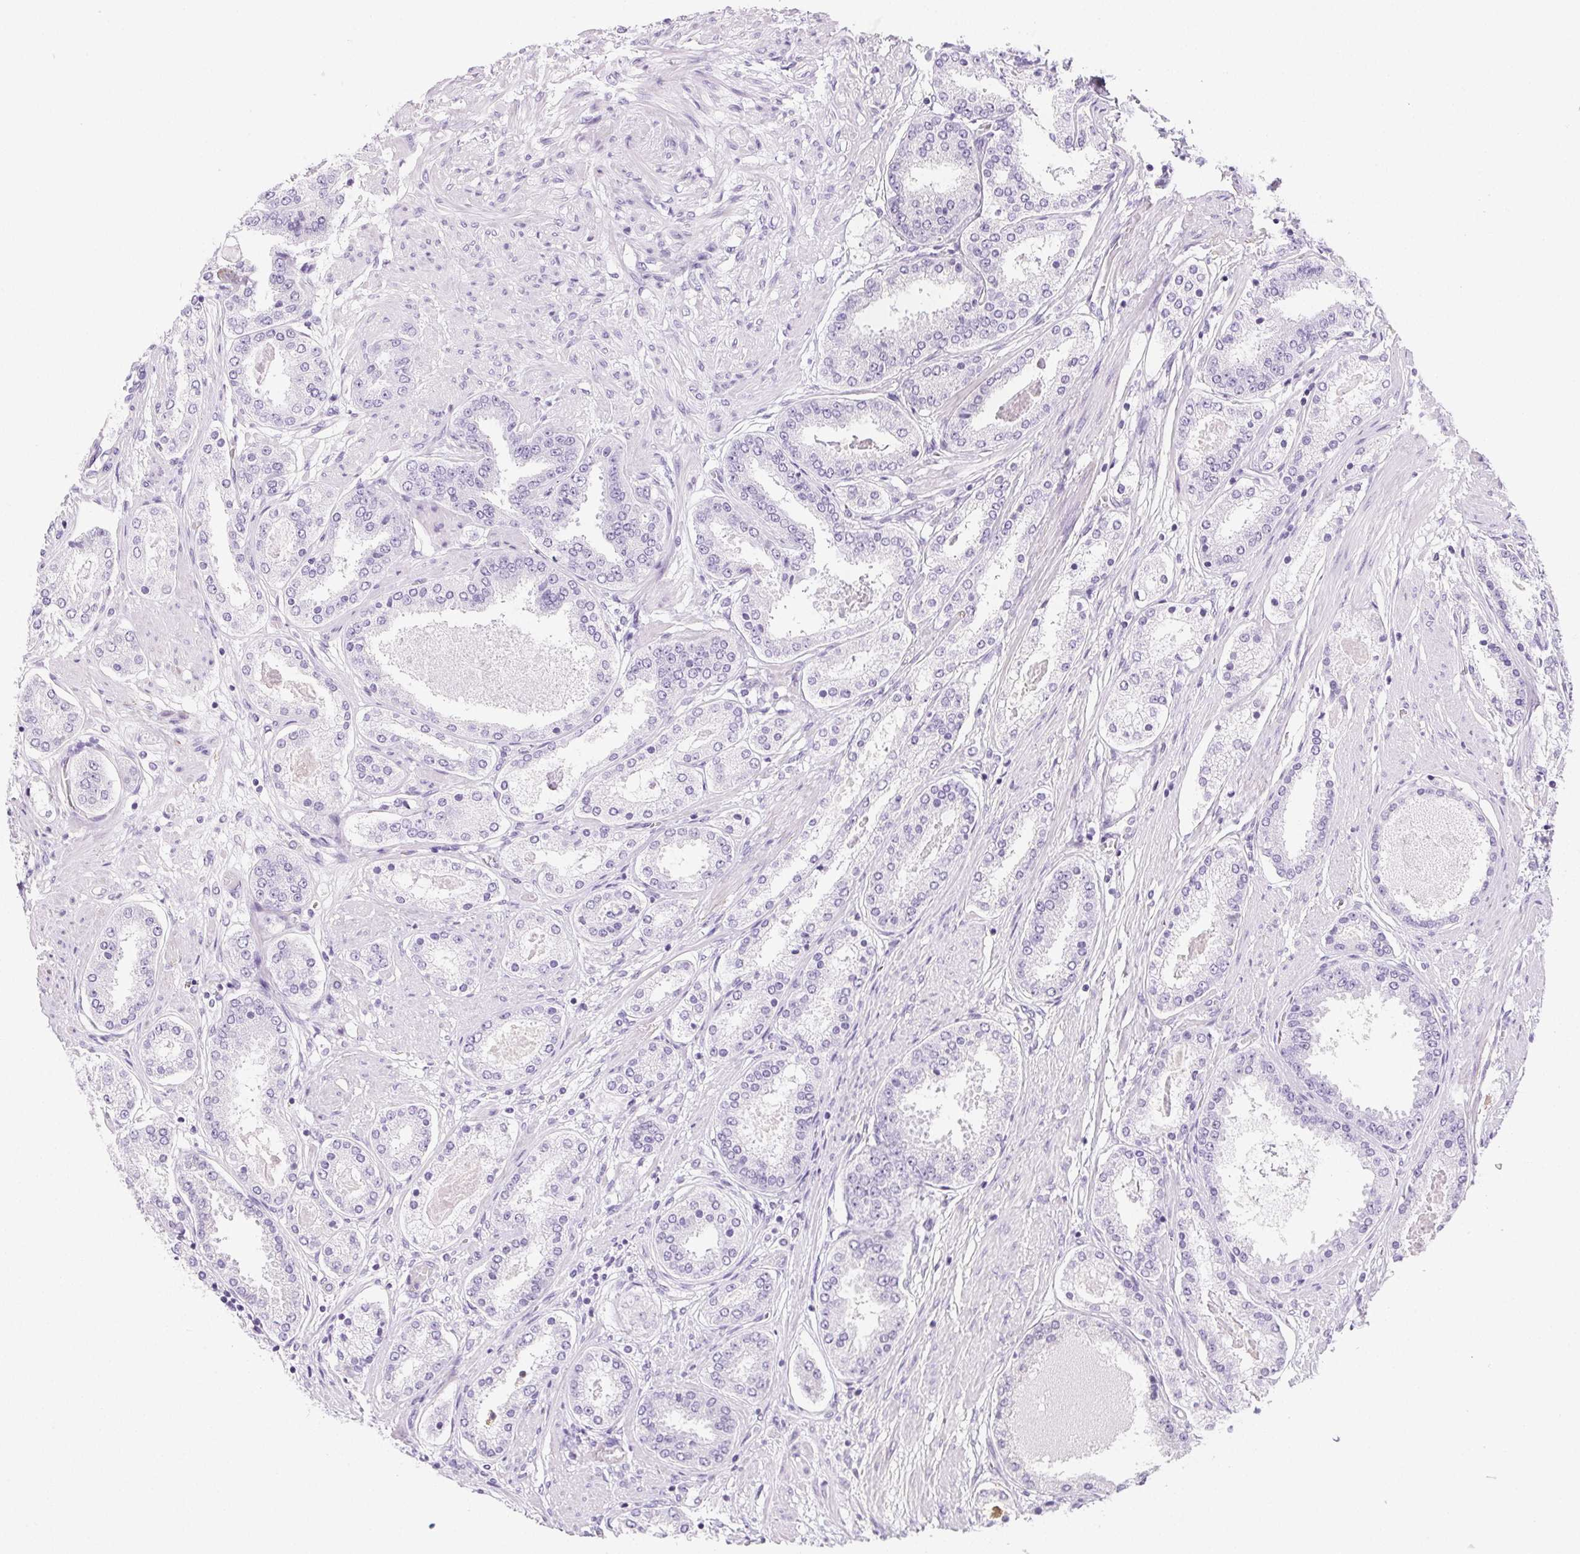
{"staining": {"intensity": "negative", "quantity": "none", "location": "none"}, "tissue": "prostate cancer", "cell_type": "Tumor cells", "image_type": "cancer", "snomed": [{"axis": "morphology", "description": "Adenocarcinoma, High grade"}, {"axis": "topography", "description": "Prostate"}], "caption": "Immunohistochemistry (IHC) micrograph of neoplastic tissue: prostate high-grade adenocarcinoma stained with DAB displays no significant protein expression in tumor cells.", "gene": "VTN", "patient": {"sex": "male", "age": 63}}